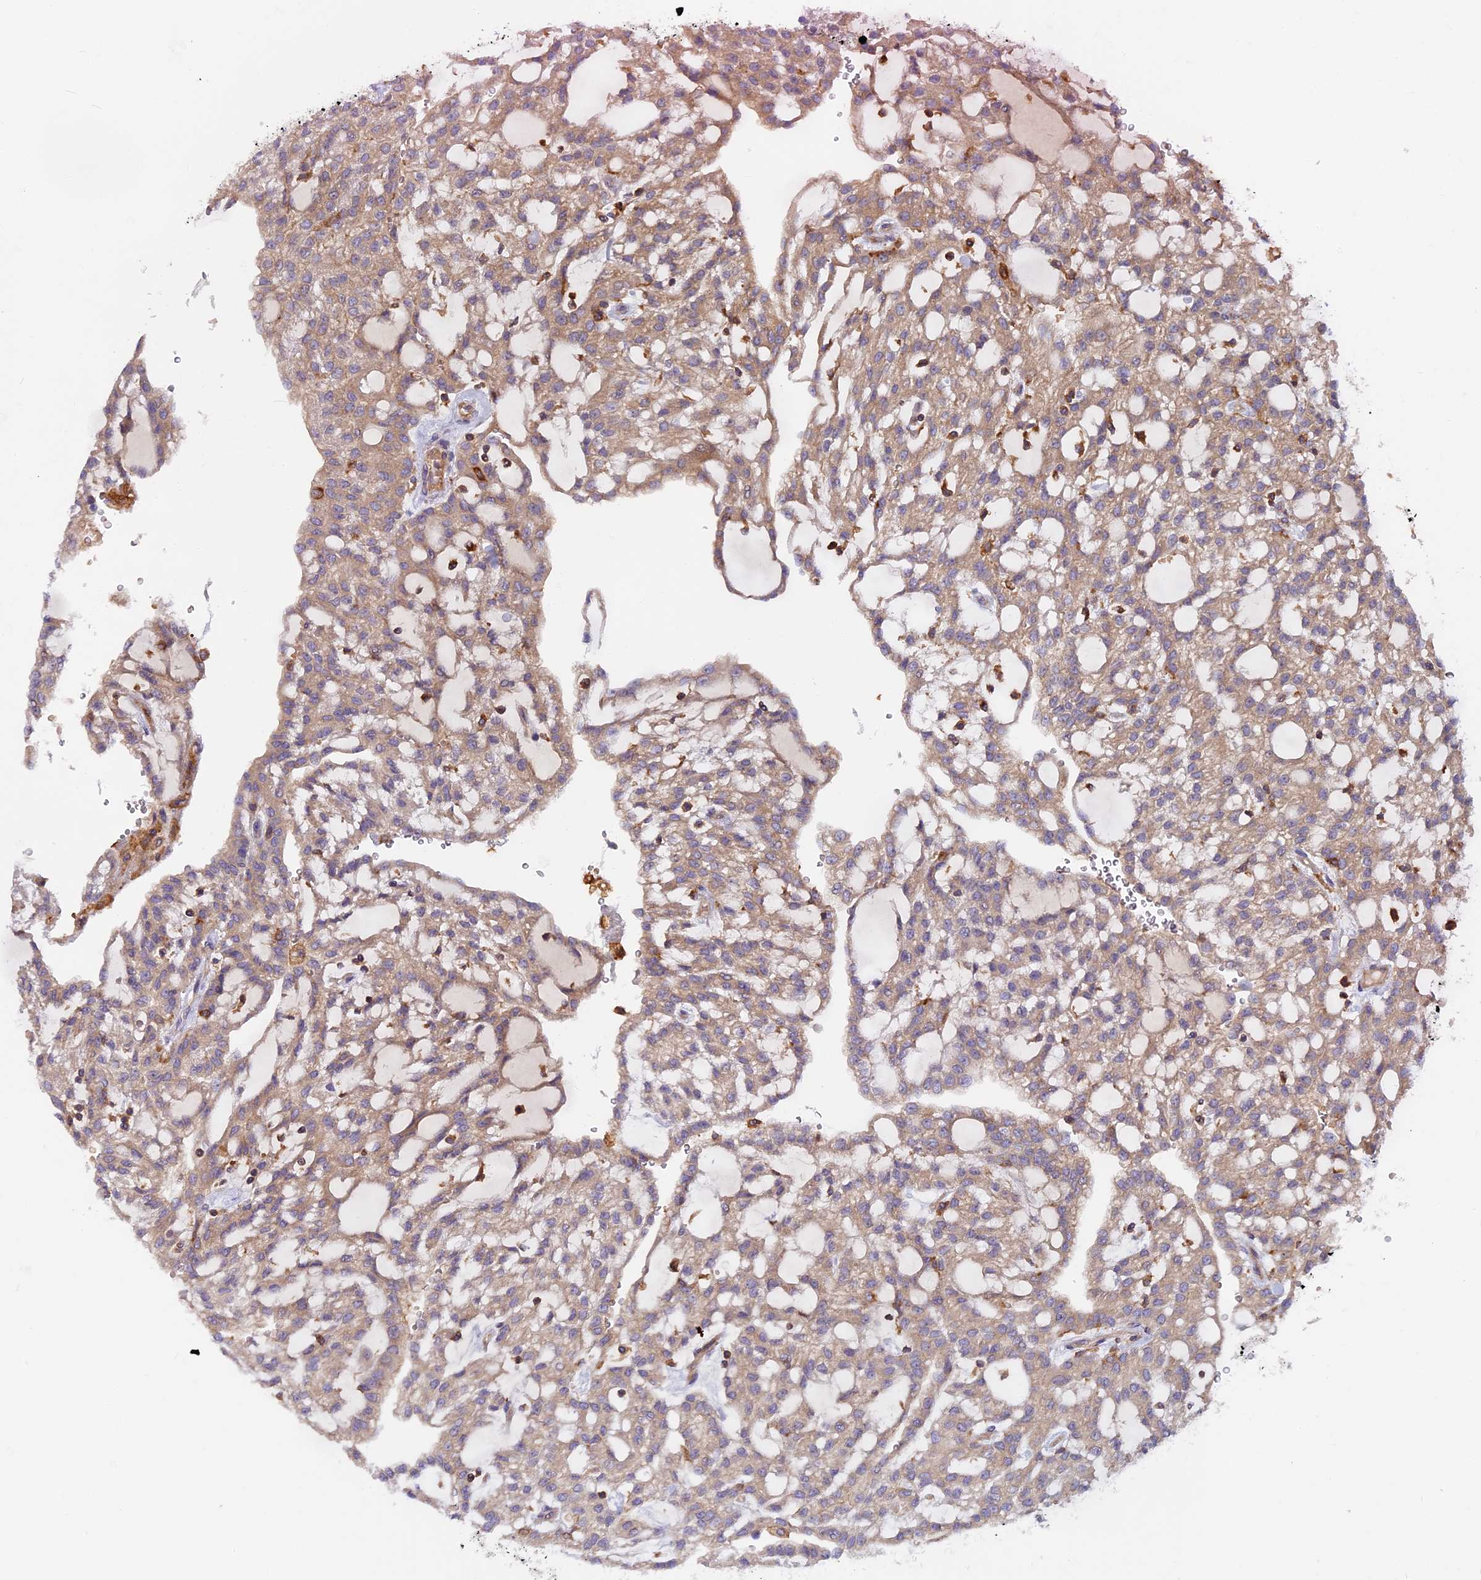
{"staining": {"intensity": "weak", "quantity": ">75%", "location": "cytoplasmic/membranous"}, "tissue": "renal cancer", "cell_type": "Tumor cells", "image_type": "cancer", "snomed": [{"axis": "morphology", "description": "Adenocarcinoma, NOS"}, {"axis": "topography", "description": "Kidney"}], "caption": "Renal adenocarcinoma was stained to show a protein in brown. There is low levels of weak cytoplasmic/membranous staining in approximately >75% of tumor cells. (DAB (3,3'-diaminobenzidine) IHC with brightfield microscopy, high magnification).", "gene": "MYO9B", "patient": {"sex": "male", "age": 63}}